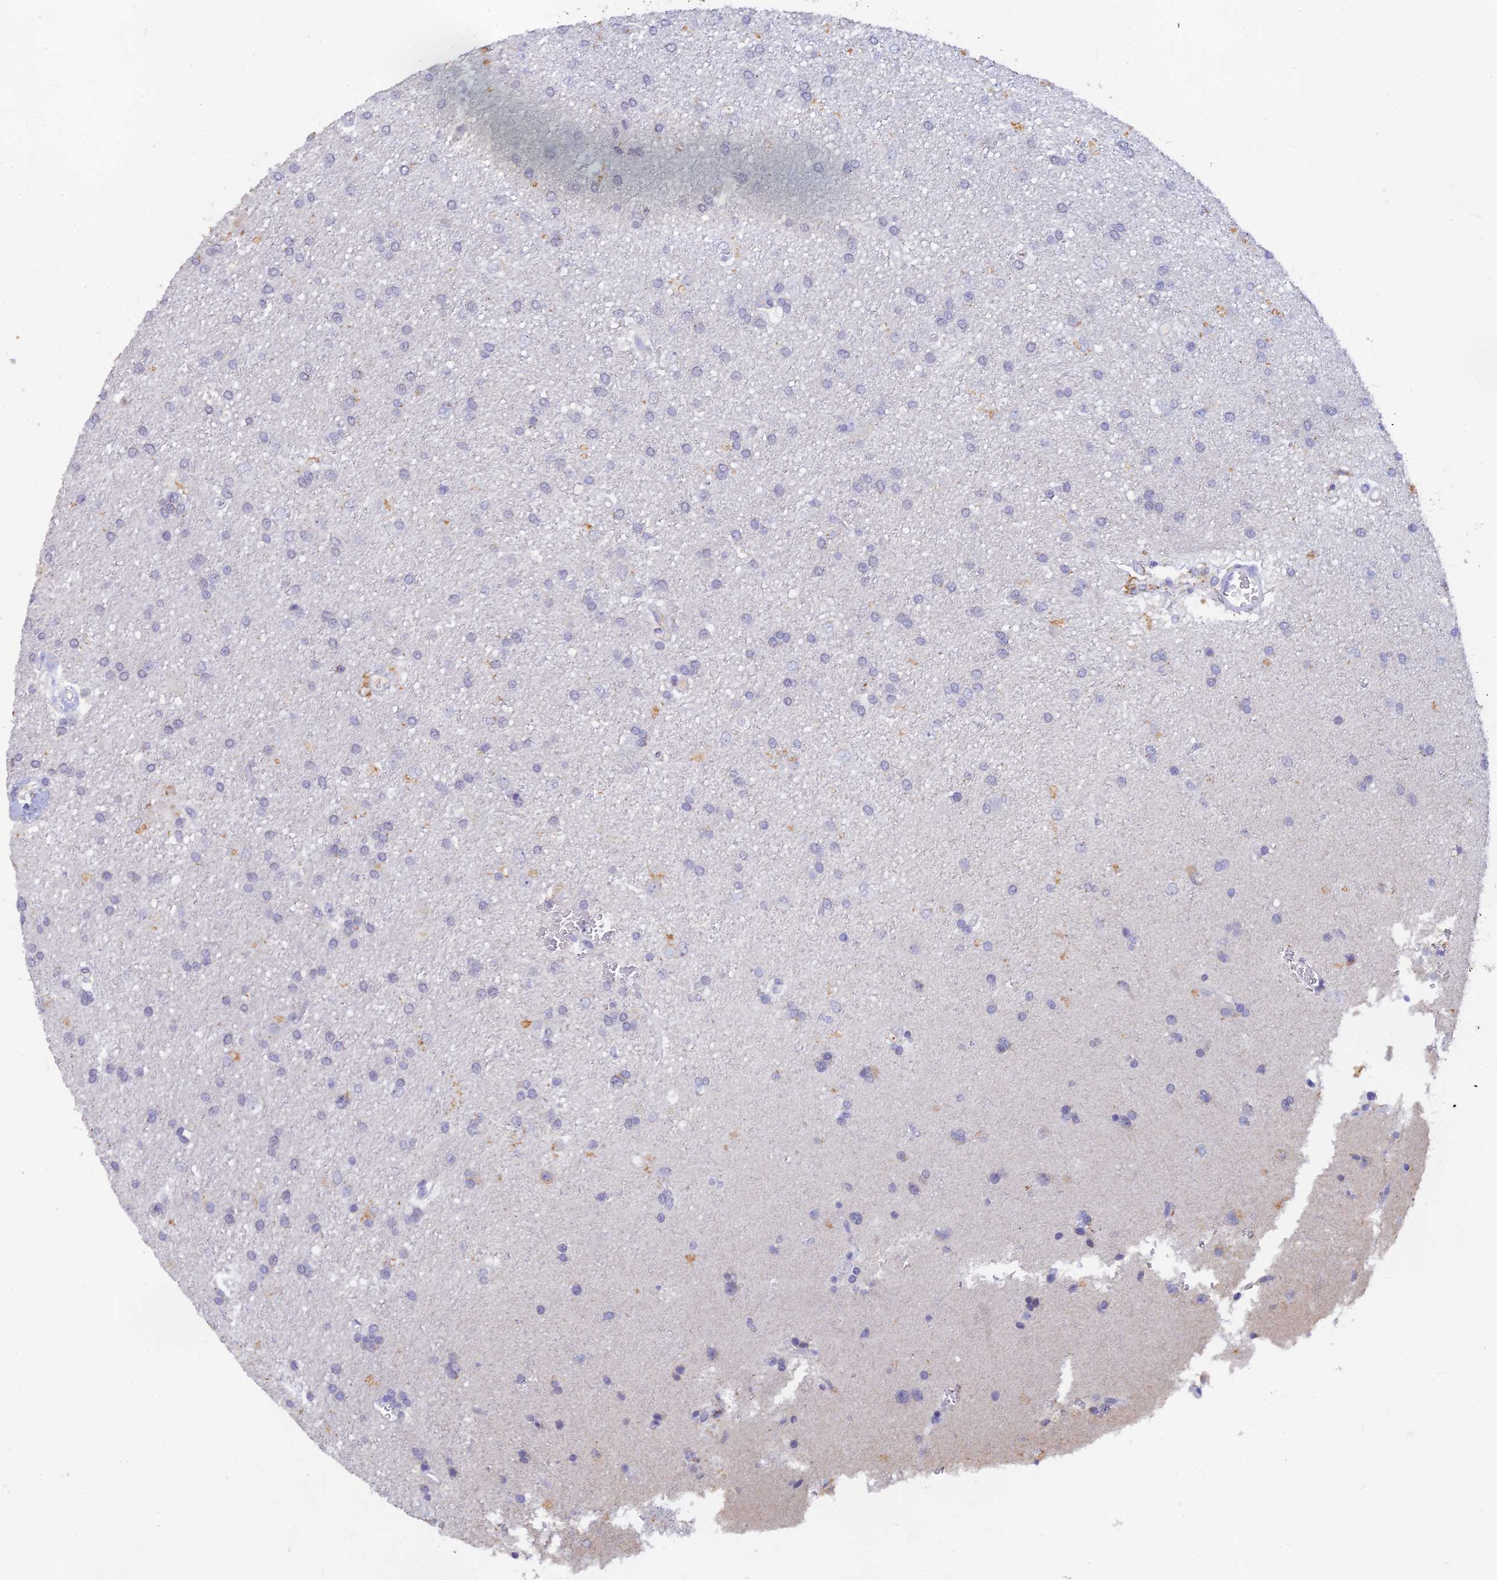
{"staining": {"intensity": "negative", "quantity": "none", "location": "none"}, "tissue": "glioma", "cell_type": "Tumor cells", "image_type": "cancer", "snomed": [{"axis": "morphology", "description": "Glioma, malignant, Low grade"}, {"axis": "topography", "description": "Brain"}], "caption": "An image of human low-grade glioma (malignant) is negative for staining in tumor cells.", "gene": "LRIF1", "patient": {"sex": "male", "age": 66}}